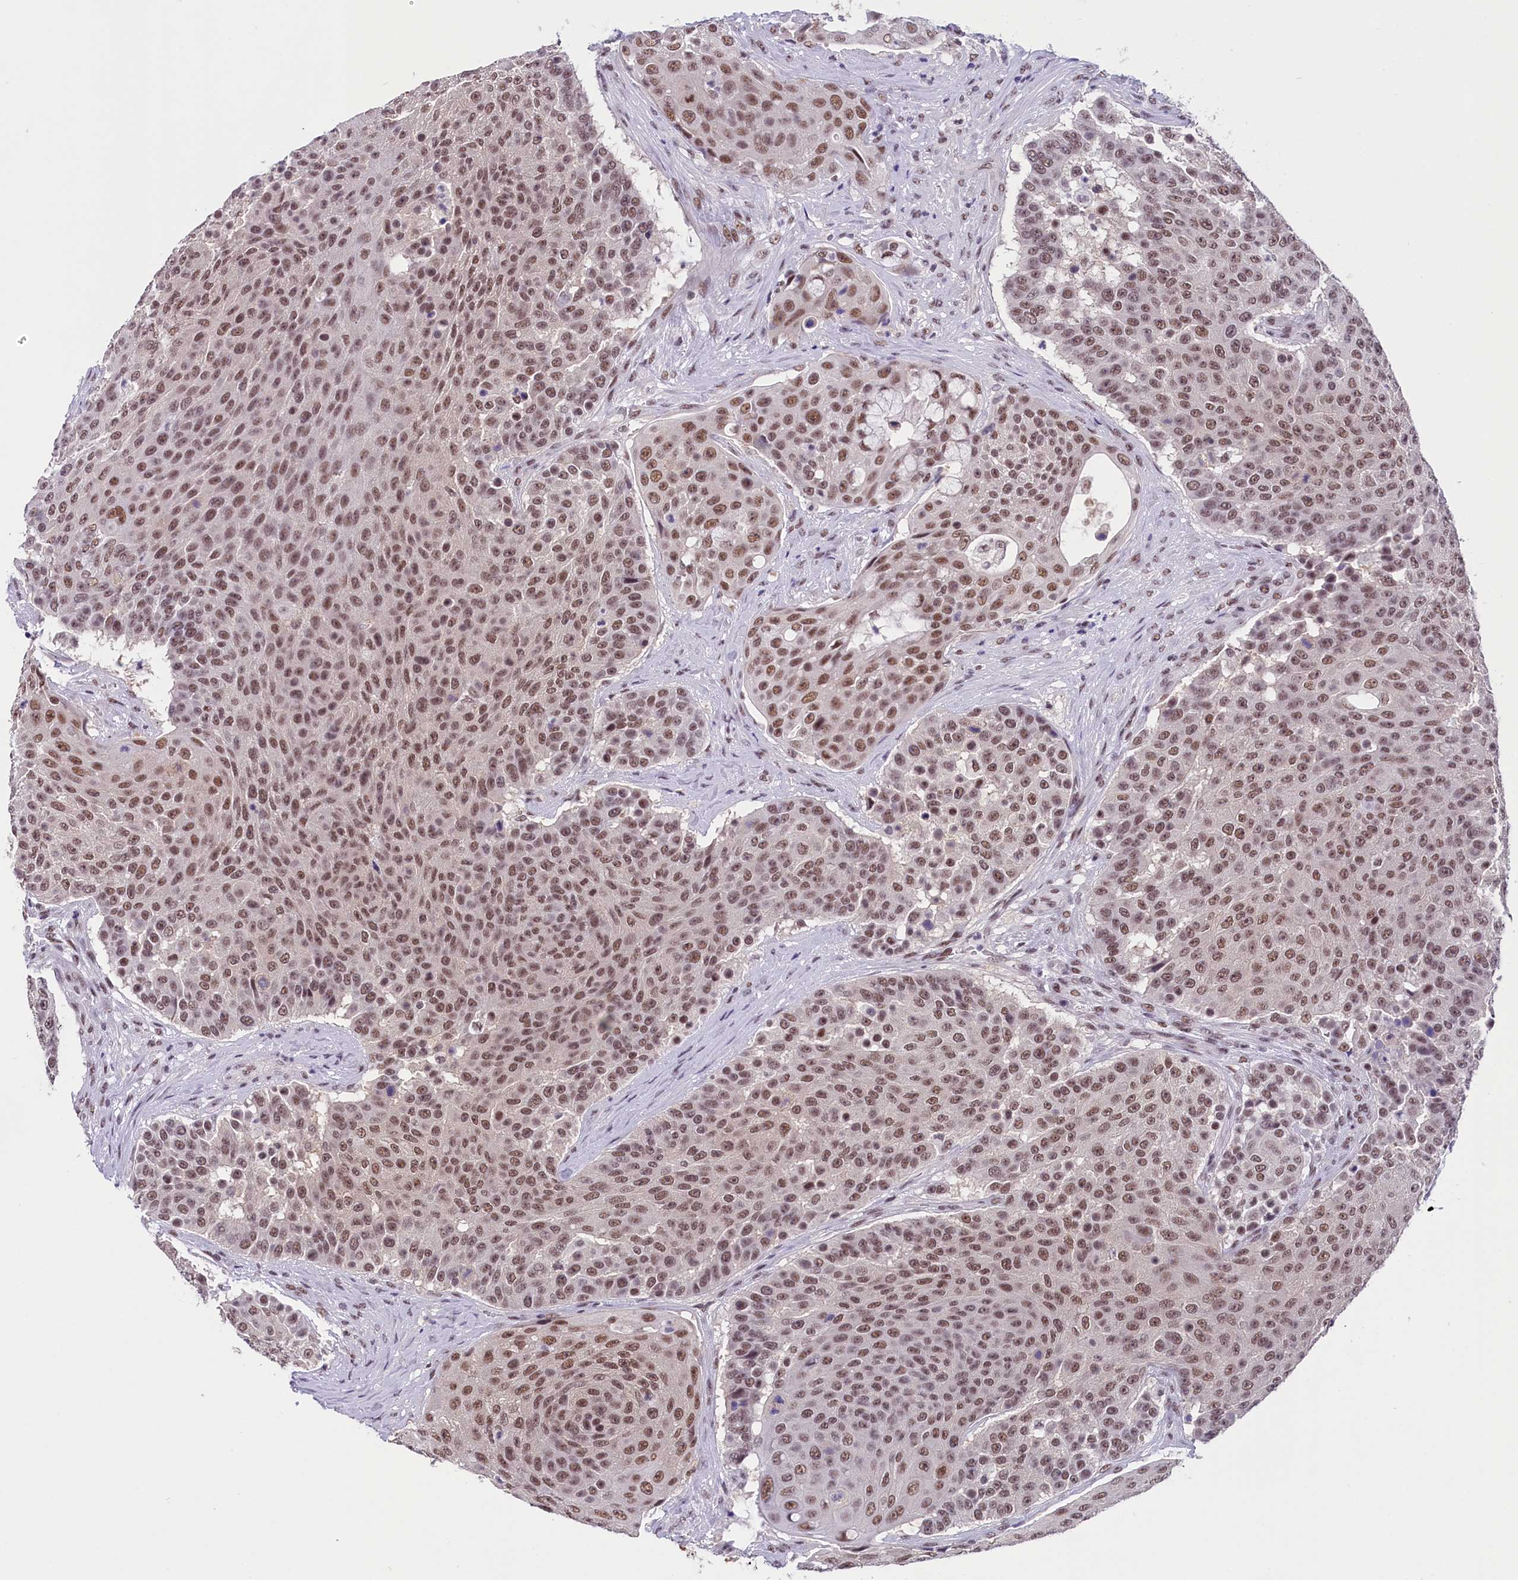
{"staining": {"intensity": "moderate", "quantity": ">75%", "location": "nuclear"}, "tissue": "urothelial cancer", "cell_type": "Tumor cells", "image_type": "cancer", "snomed": [{"axis": "morphology", "description": "Urothelial carcinoma, High grade"}, {"axis": "topography", "description": "Urinary bladder"}], "caption": "DAB (3,3'-diaminobenzidine) immunohistochemical staining of human urothelial cancer shows moderate nuclear protein positivity in approximately >75% of tumor cells.", "gene": "ZC3H4", "patient": {"sex": "female", "age": 63}}